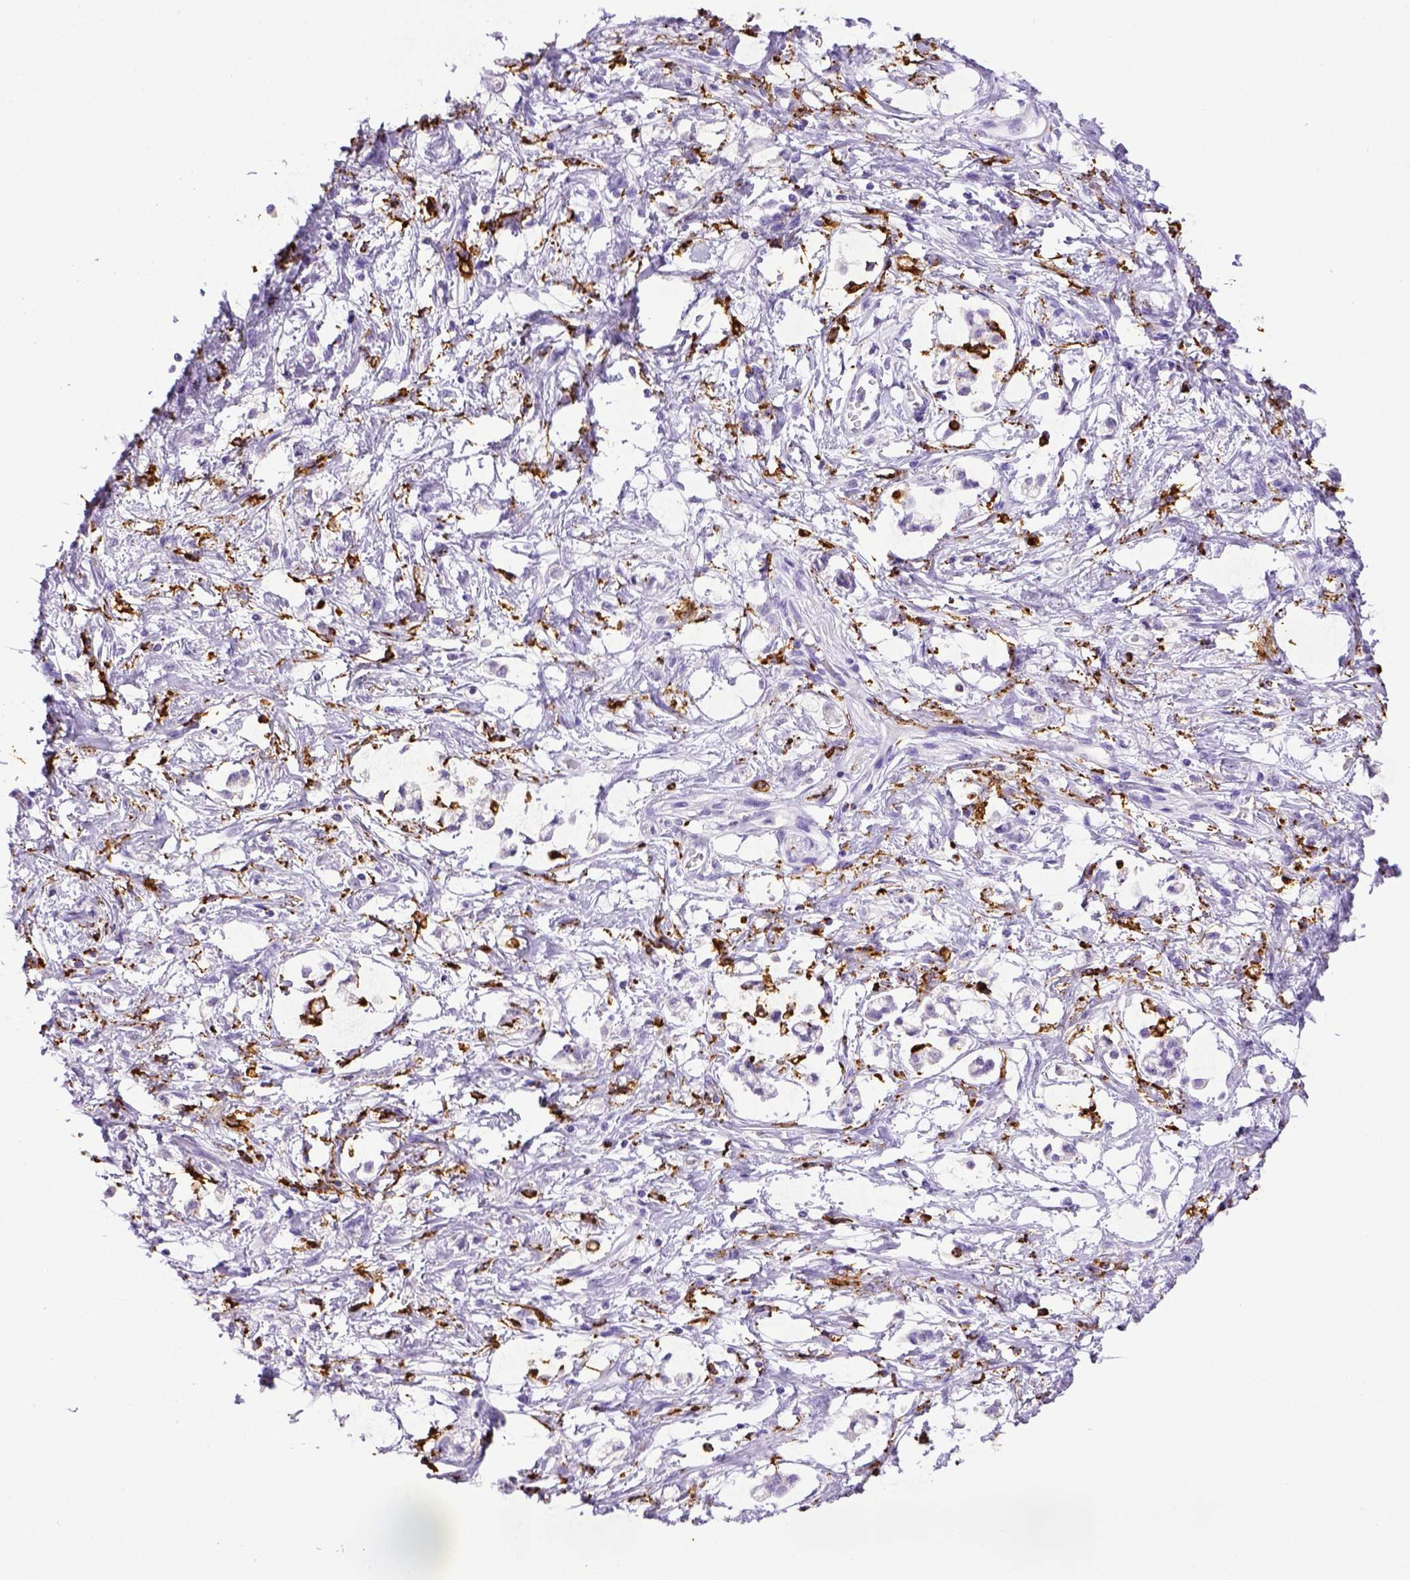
{"staining": {"intensity": "negative", "quantity": "none", "location": "none"}, "tissue": "stomach cancer", "cell_type": "Tumor cells", "image_type": "cancer", "snomed": [{"axis": "morphology", "description": "Adenocarcinoma, NOS"}, {"axis": "topography", "description": "Stomach"}], "caption": "This photomicrograph is of stomach cancer stained with IHC to label a protein in brown with the nuclei are counter-stained blue. There is no staining in tumor cells.", "gene": "CD68", "patient": {"sex": "female", "age": 60}}